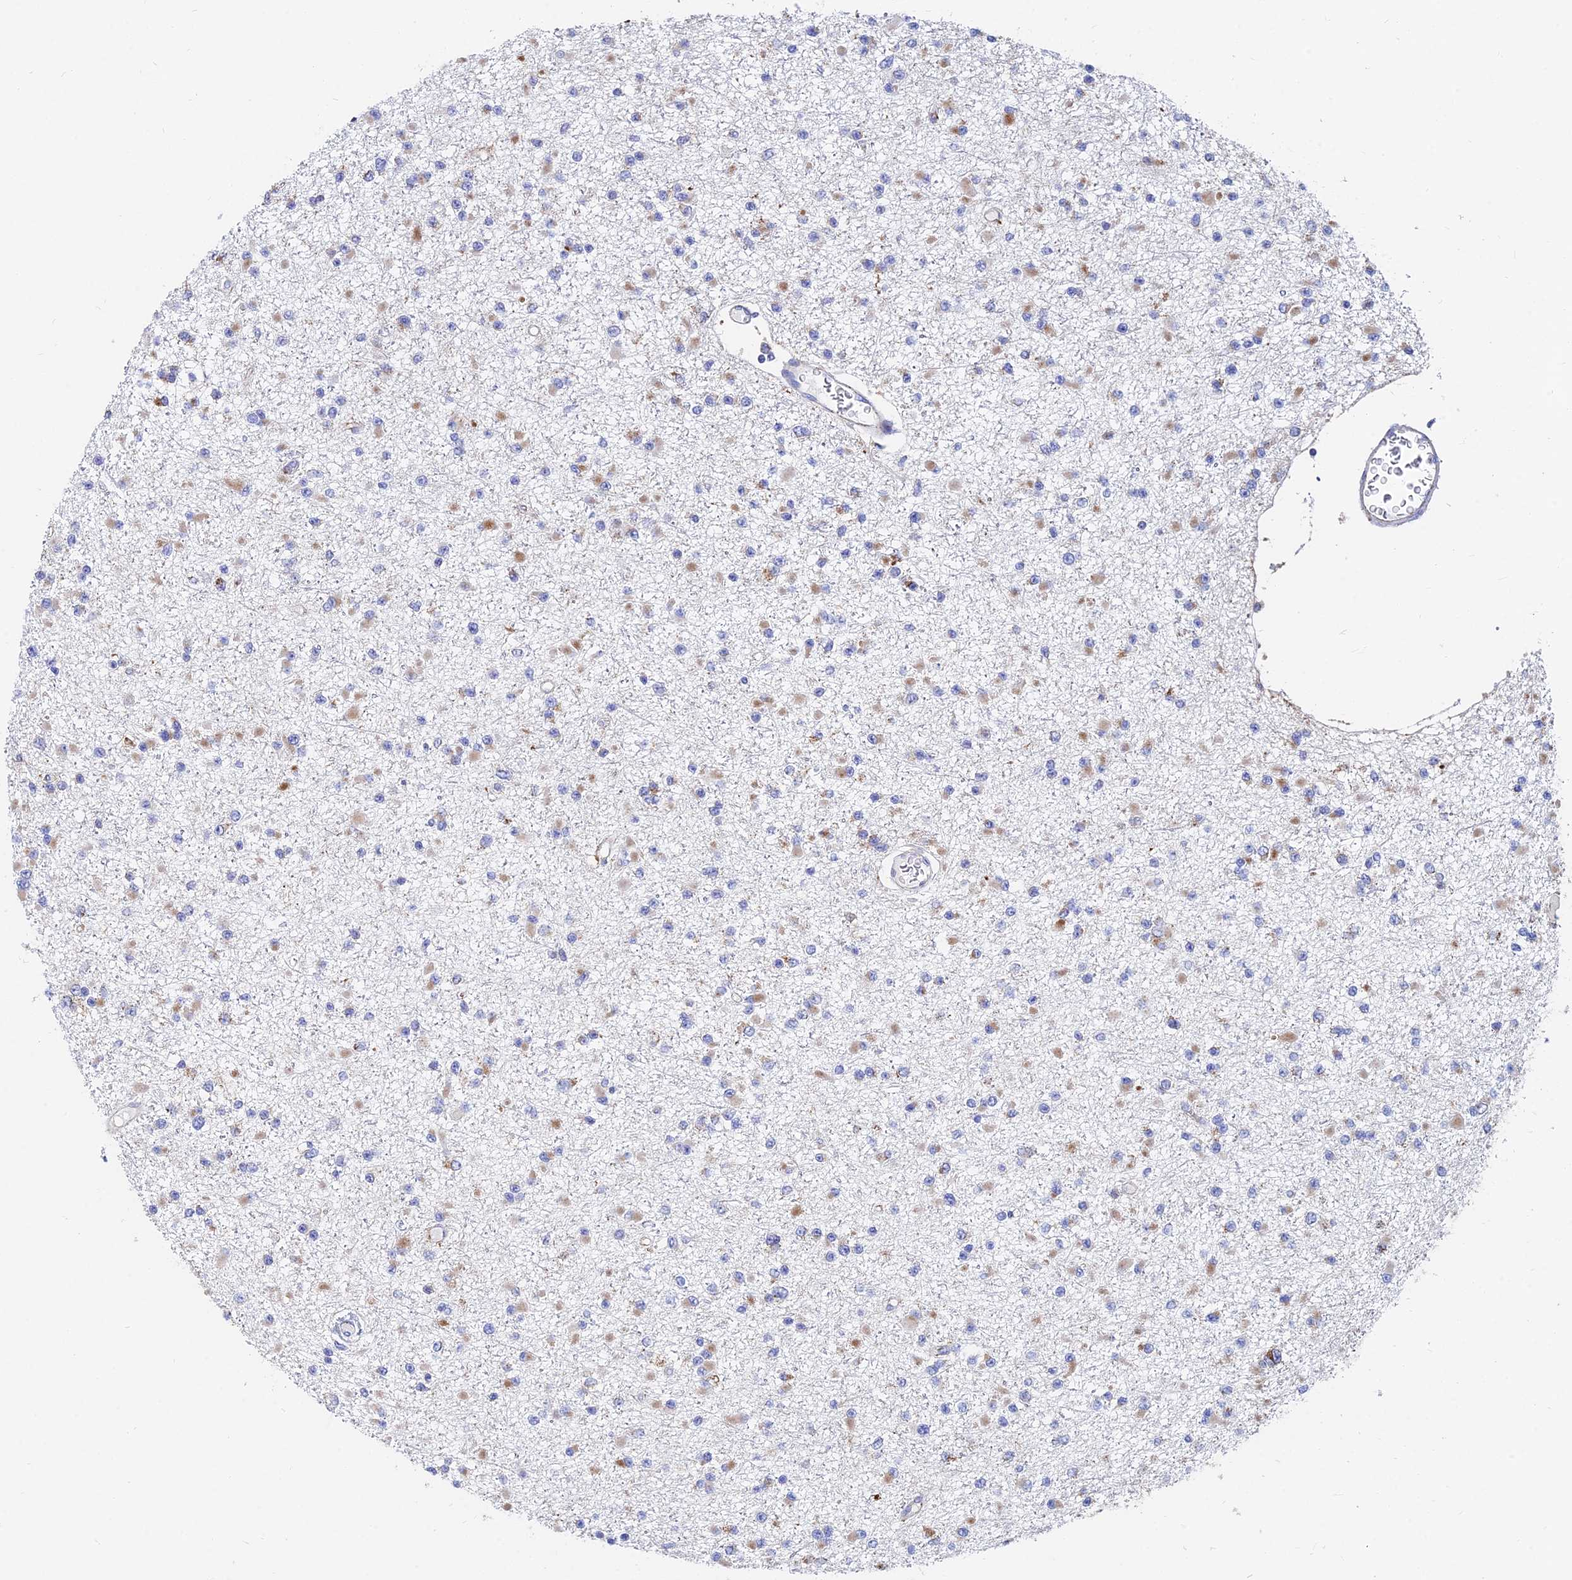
{"staining": {"intensity": "moderate", "quantity": "<25%", "location": "cytoplasmic/membranous"}, "tissue": "glioma", "cell_type": "Tumor cells", "image_type": "cancer", "snomed": [{"axis": "morphology", "description": "Glioma, malignant, Low grade"}, {"axis": "topography", "description": "Brain"}], "caption": "Protein staining of malignant glioma (low-grade) tissue shows moderate cytoplasmic/membranous expression in approximately <25% of tumor cells.", "gene": "SPNS1", "patient": {"sex": "female", "age": 22}}